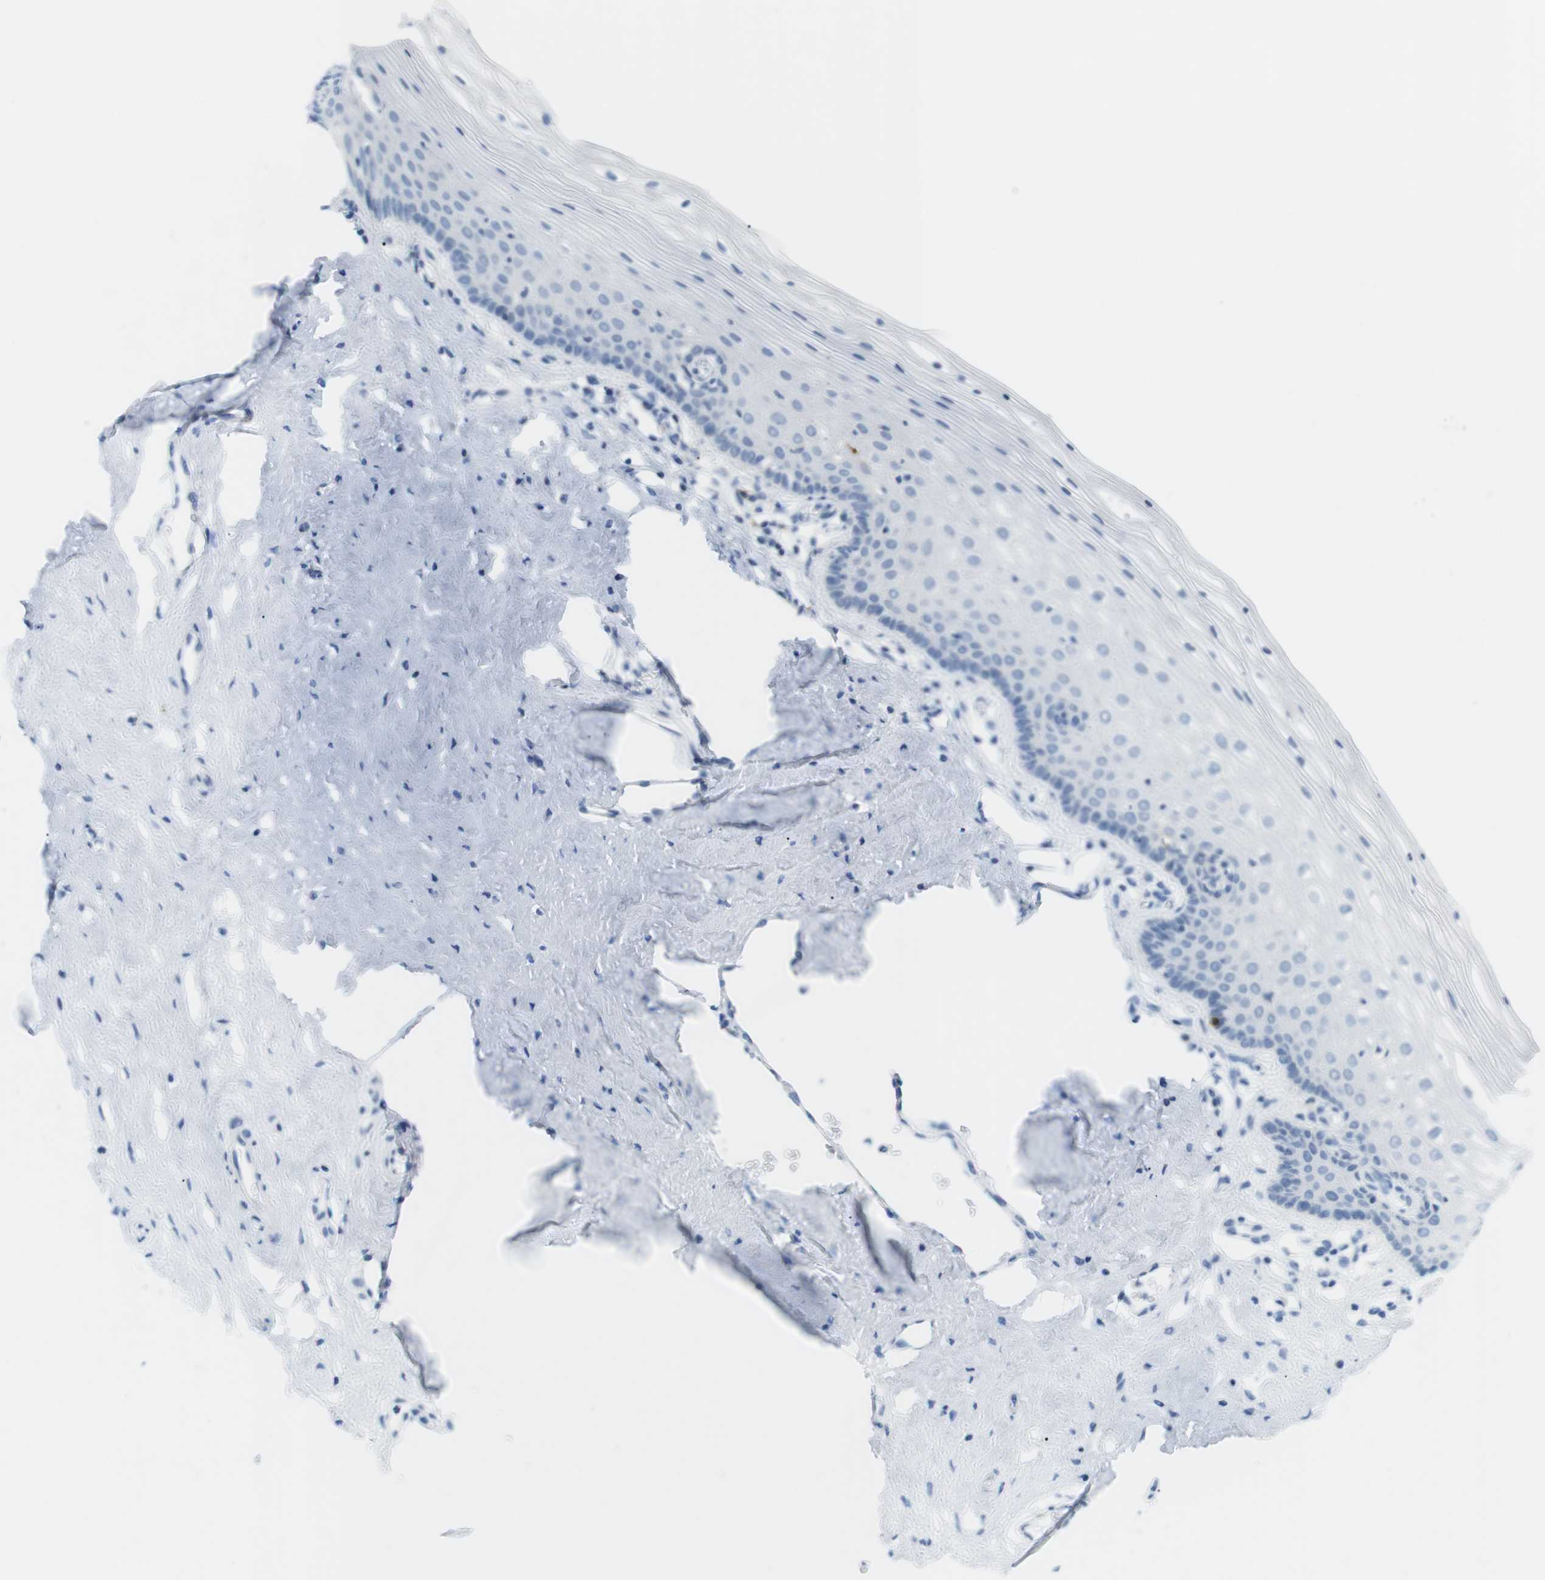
{"staining": {"intensity": "negative", "quantity": "none", "location": "none"}, "tissue": "vagina", "cell_type": "Squamous epithelial cells", "image_type": "normal", "snomed": [{"axis": "morphology", "description": "Normal tissue, NOS"}, {"axis": "topography", "description": "Vagina"}], "caption": "A micrograph of vagina stained for a protein reveals no brown staining in squamous epithelial cells. (DAB immunohistochemistry with hematoxylin counter stain).", "gene": "TNFRSF4", "patient": {"sex": "female", "age": 32}}